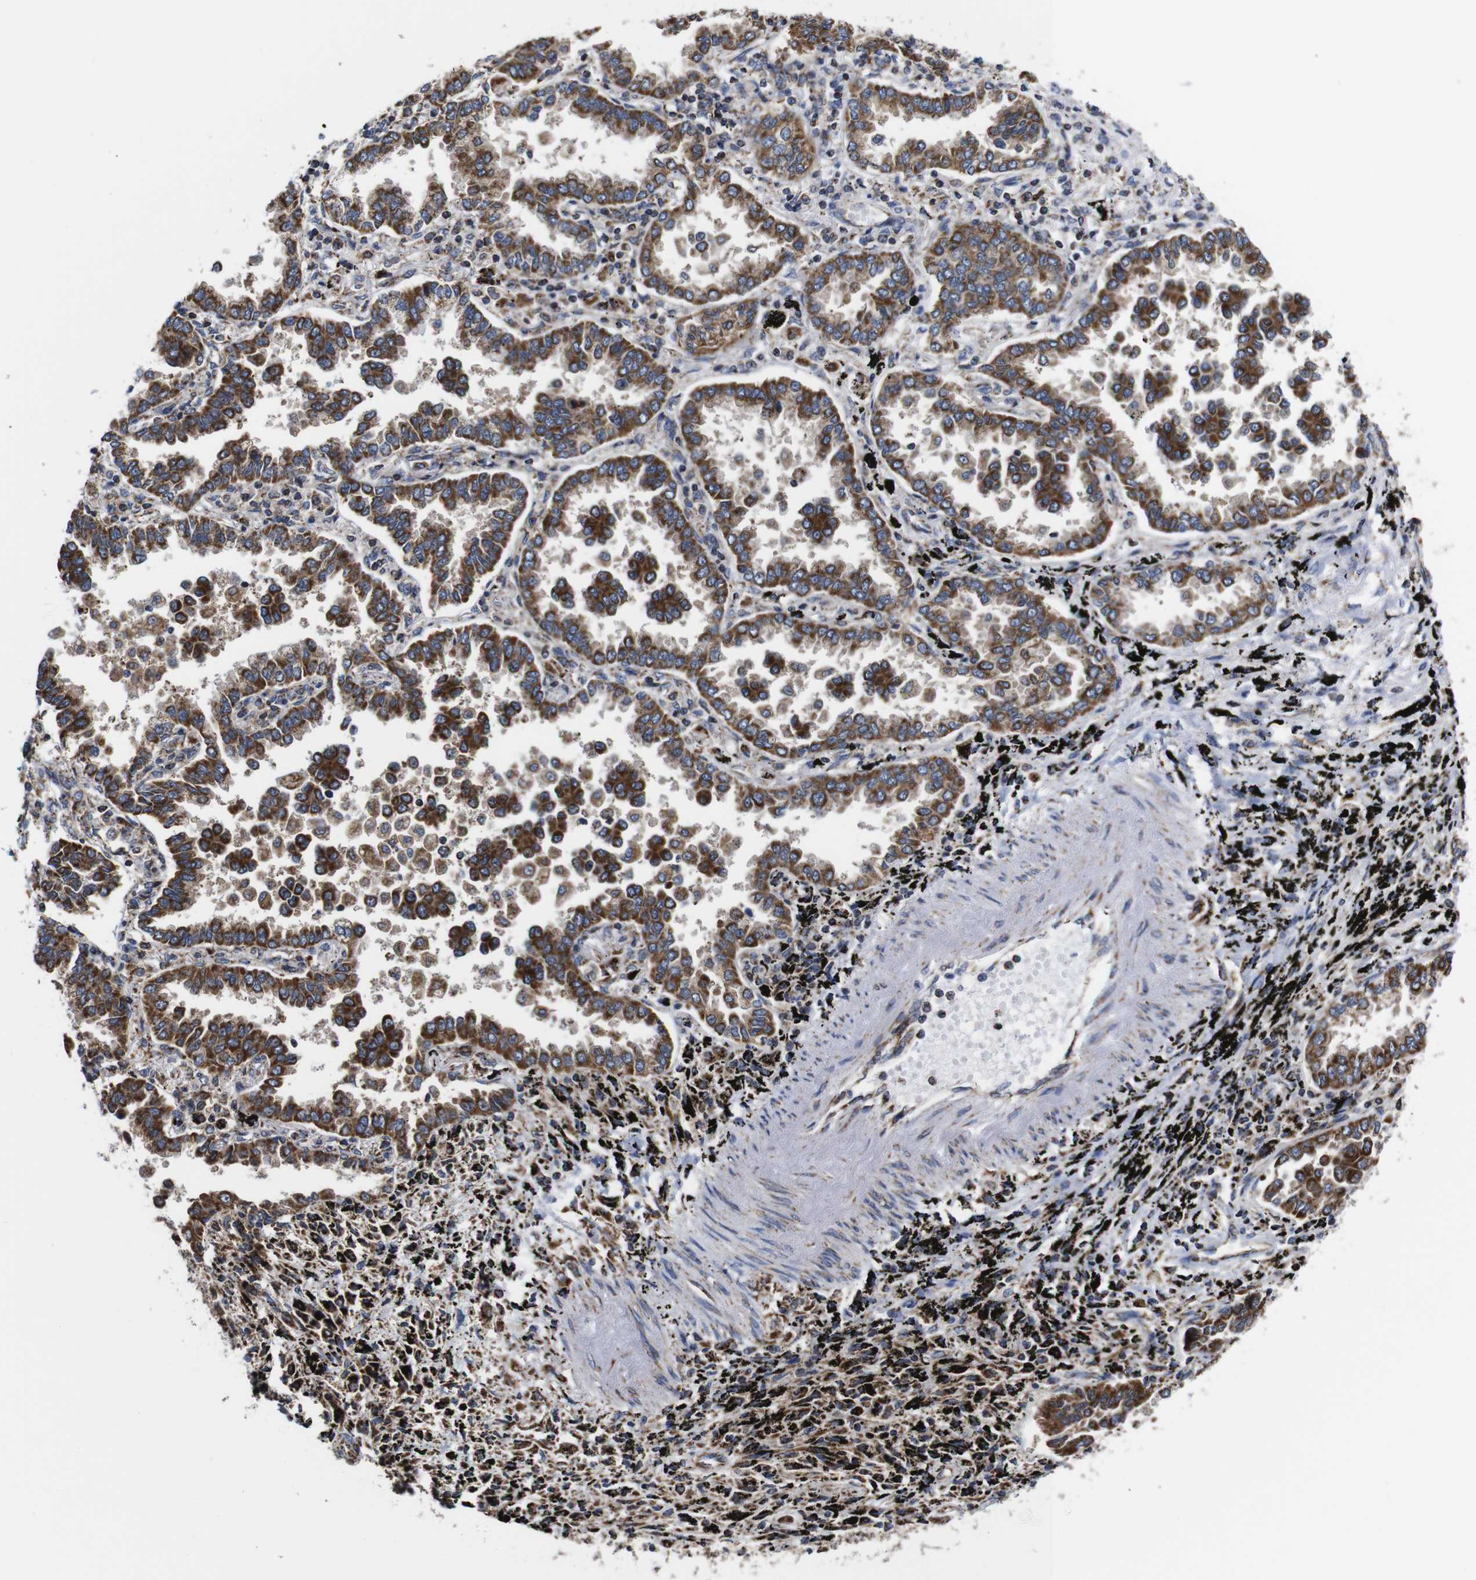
{"staining": {"intensity": "moderate", "quantity": ">75%", "location": "cytoplasmic/membranous"}, "tissue": "lung cancer", "cell_type": "Tumor cells", "image_type": "cancer", "snomed": [{"axis": "morphology", "description": "Normal tissue, NOS"}, {"axis": "morphology", "description": "Adenocarcinoma, NOS"}, {"axis": "topography", "description": "Lung"}], "caption": "Immunohistochemistry (IHC) histopathology image of human lung cancer stained for a protein (brown), which reveals medium levels of moderate cytoplasmic/membranous expression in about >75% of tumor cells.", "gene": "C17orf80", "patient": {"sex": "male", "age": 59}}